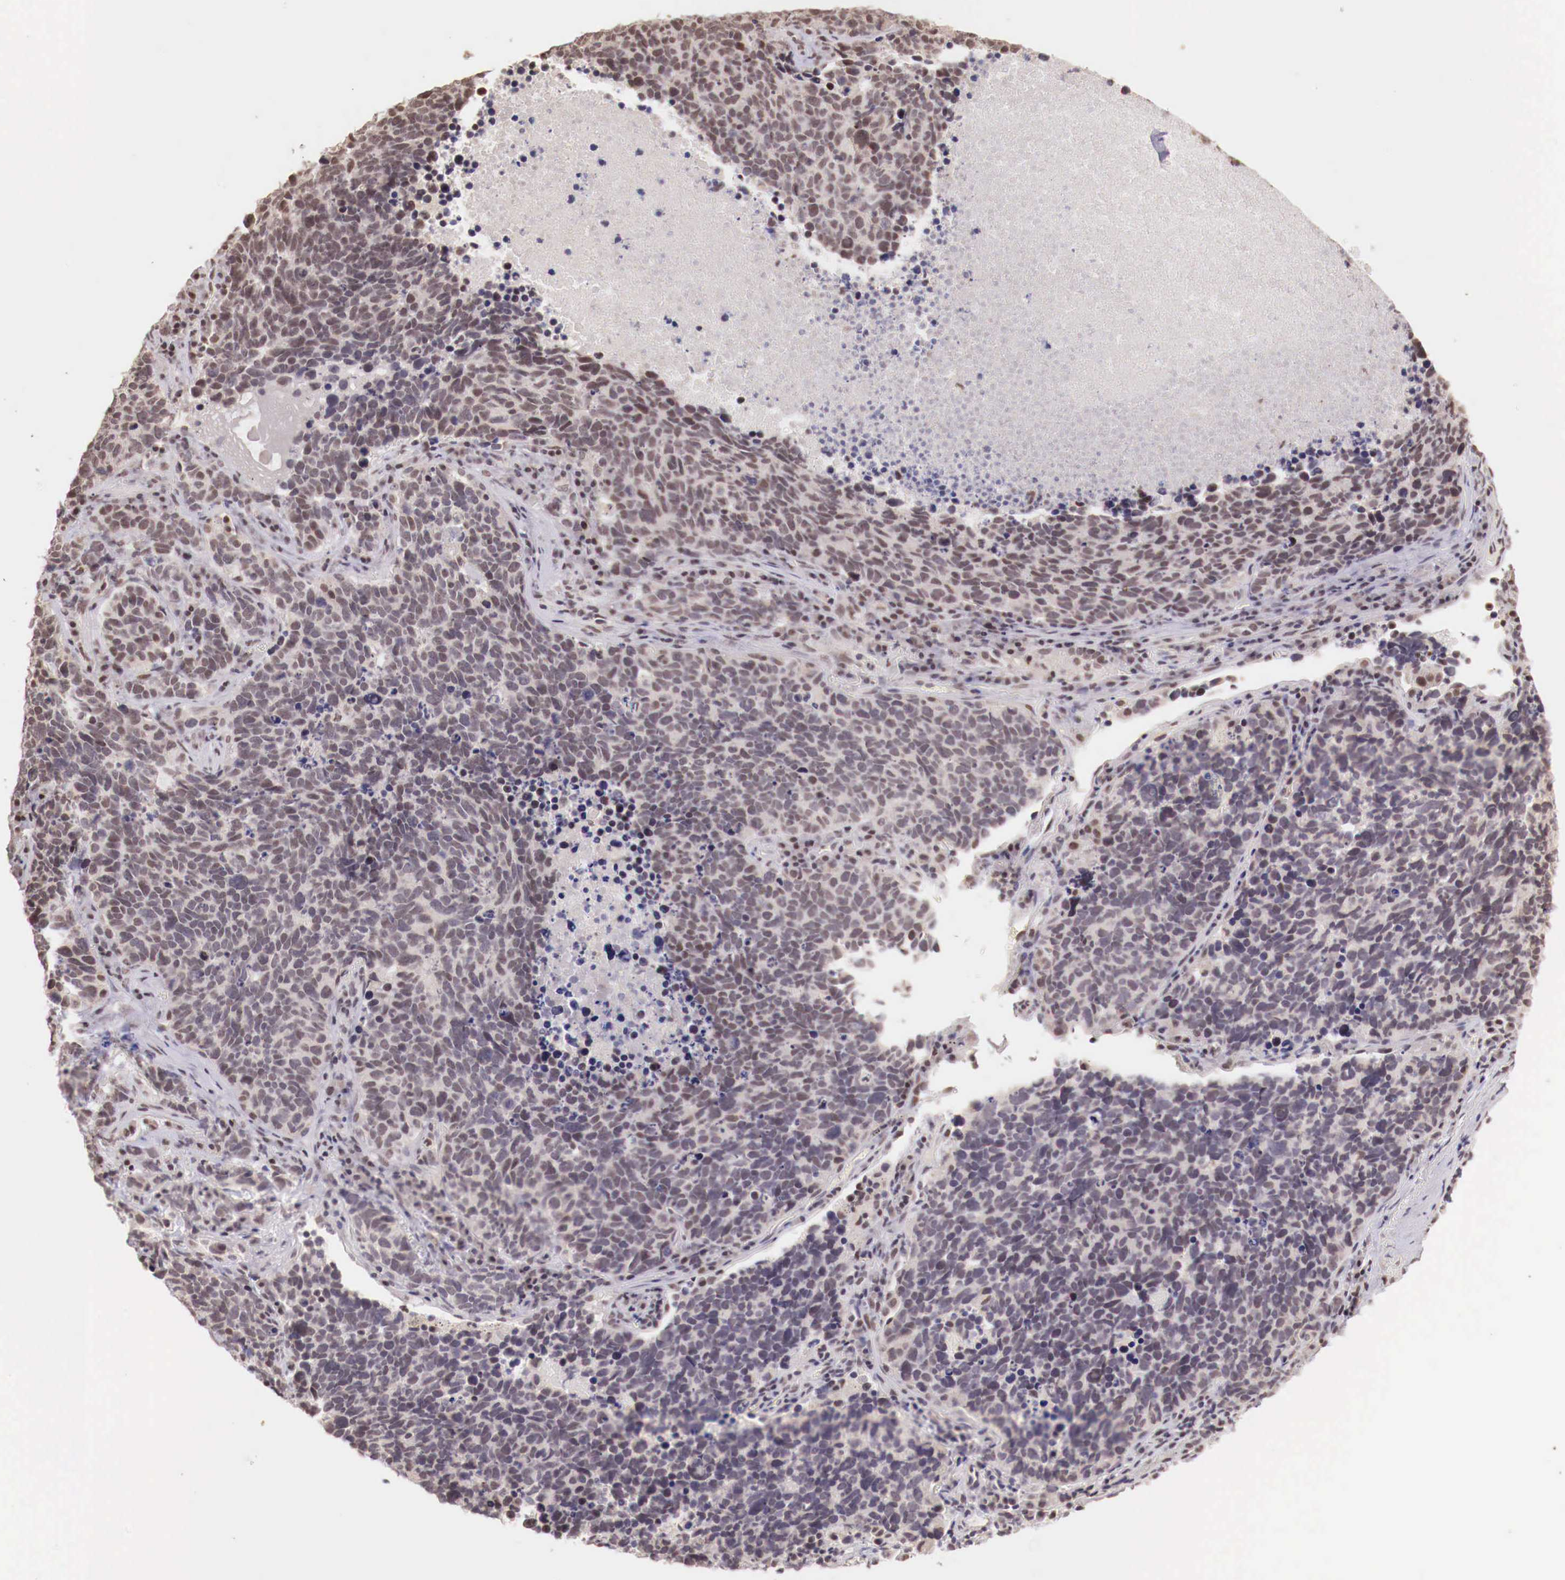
{"staining": {"intensity": "weak", "quantity": "25%-75%", "location": "nuclear"}, "tissue": "lung cancer", "cell_type": "Tumor cells", "image_type": "cancer", "snomed": [{"axis": "morphology", "description": "Neoplasm, malignant, NOS"}, {"axis": "topography", "description": "Lung"}], "caption": "Protein staining by immunohistochemistry (IHC) shows weak nuclear staining in approximately 25%-75% of tumor cells in lung neoplasm (malignant). The staining was performed using DAB to visualize the protein expression in brown, while the nuclei were stained in blue with hematoxylin (Magnification: 20x).", "gene": "SP1", "patient": {"sex": "female", "age": 75}}